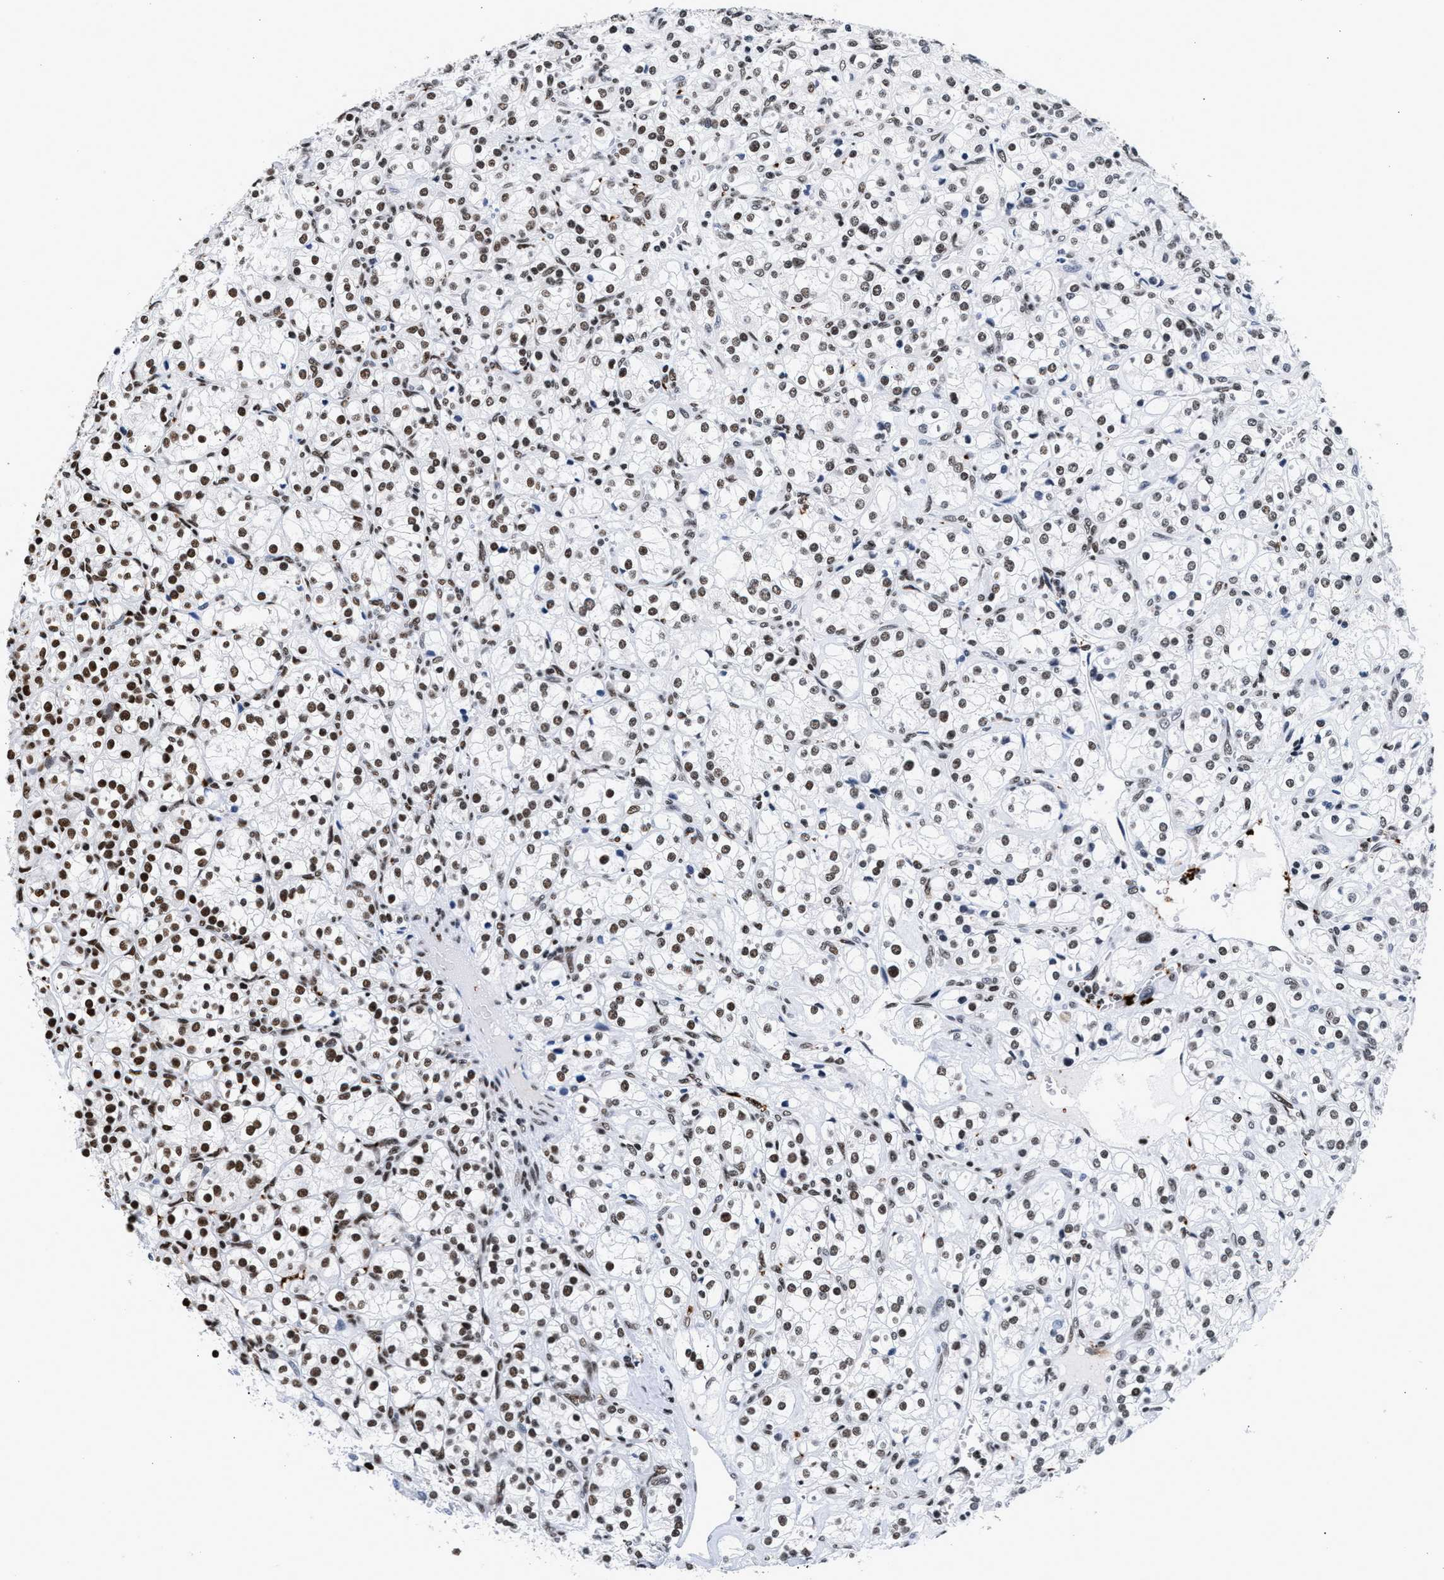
{"staining": {"intensity": "moderate", "quantity": "<25%", "location": "nuclear"}, "tissue": "renal cancer", "cell_type": "Tumor cells", "image_type": "cancer", "snomed": [{"axis": "morphology", "description": "Adenocarcinoma, NOS"}, {"axis": "topography", "description": "Kidney"}], "caption": "This is an image of immunohistochemistry staining of adenocarcinoma (renal), which shows moderate staining in the nuclear of tumor cells.", "gene": "RAD21", "patient": {"sex": "male", "age": 77}}